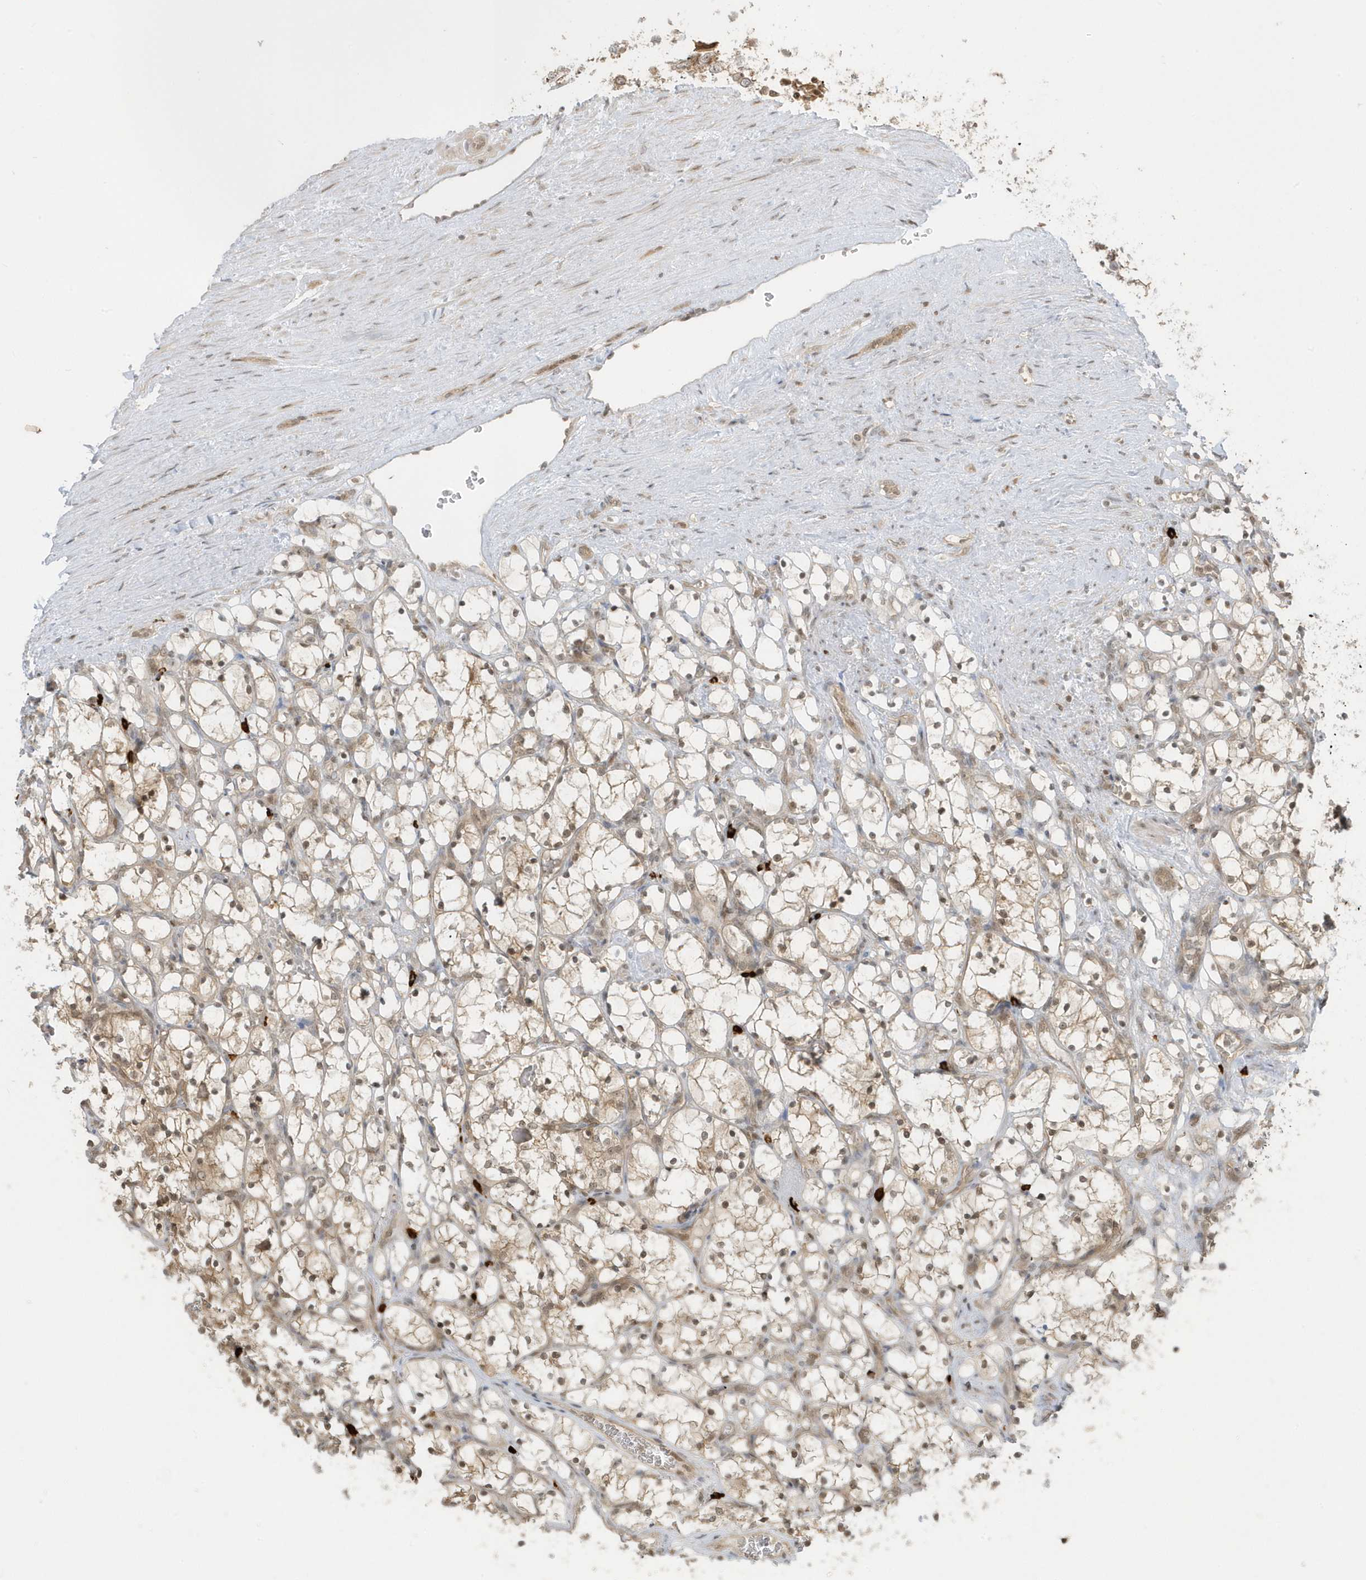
{"staining": {"intensity": "weak", "quantity": "25%-75%", "location": "cytoplasmic/membranous,nuclear"}, "tissue": "renal cancer", "cell_type": "Tumor cells", "image_type": "cancer", "snomed": [{"axis": "morphology", "description": "Adenocarcinoma, NOS"}, {"axis": "topography", "description": "Kidney"}], "caption": "Brown immunohistochemical staining in human renal cancer (adenocarcinoma) reveals weak cytoplasmic/membranous and nuclear positivity in about 25%-75% of tumor cells.", "gene": "PPP1R7", "patient": {"sex": "female", "age": 69}}